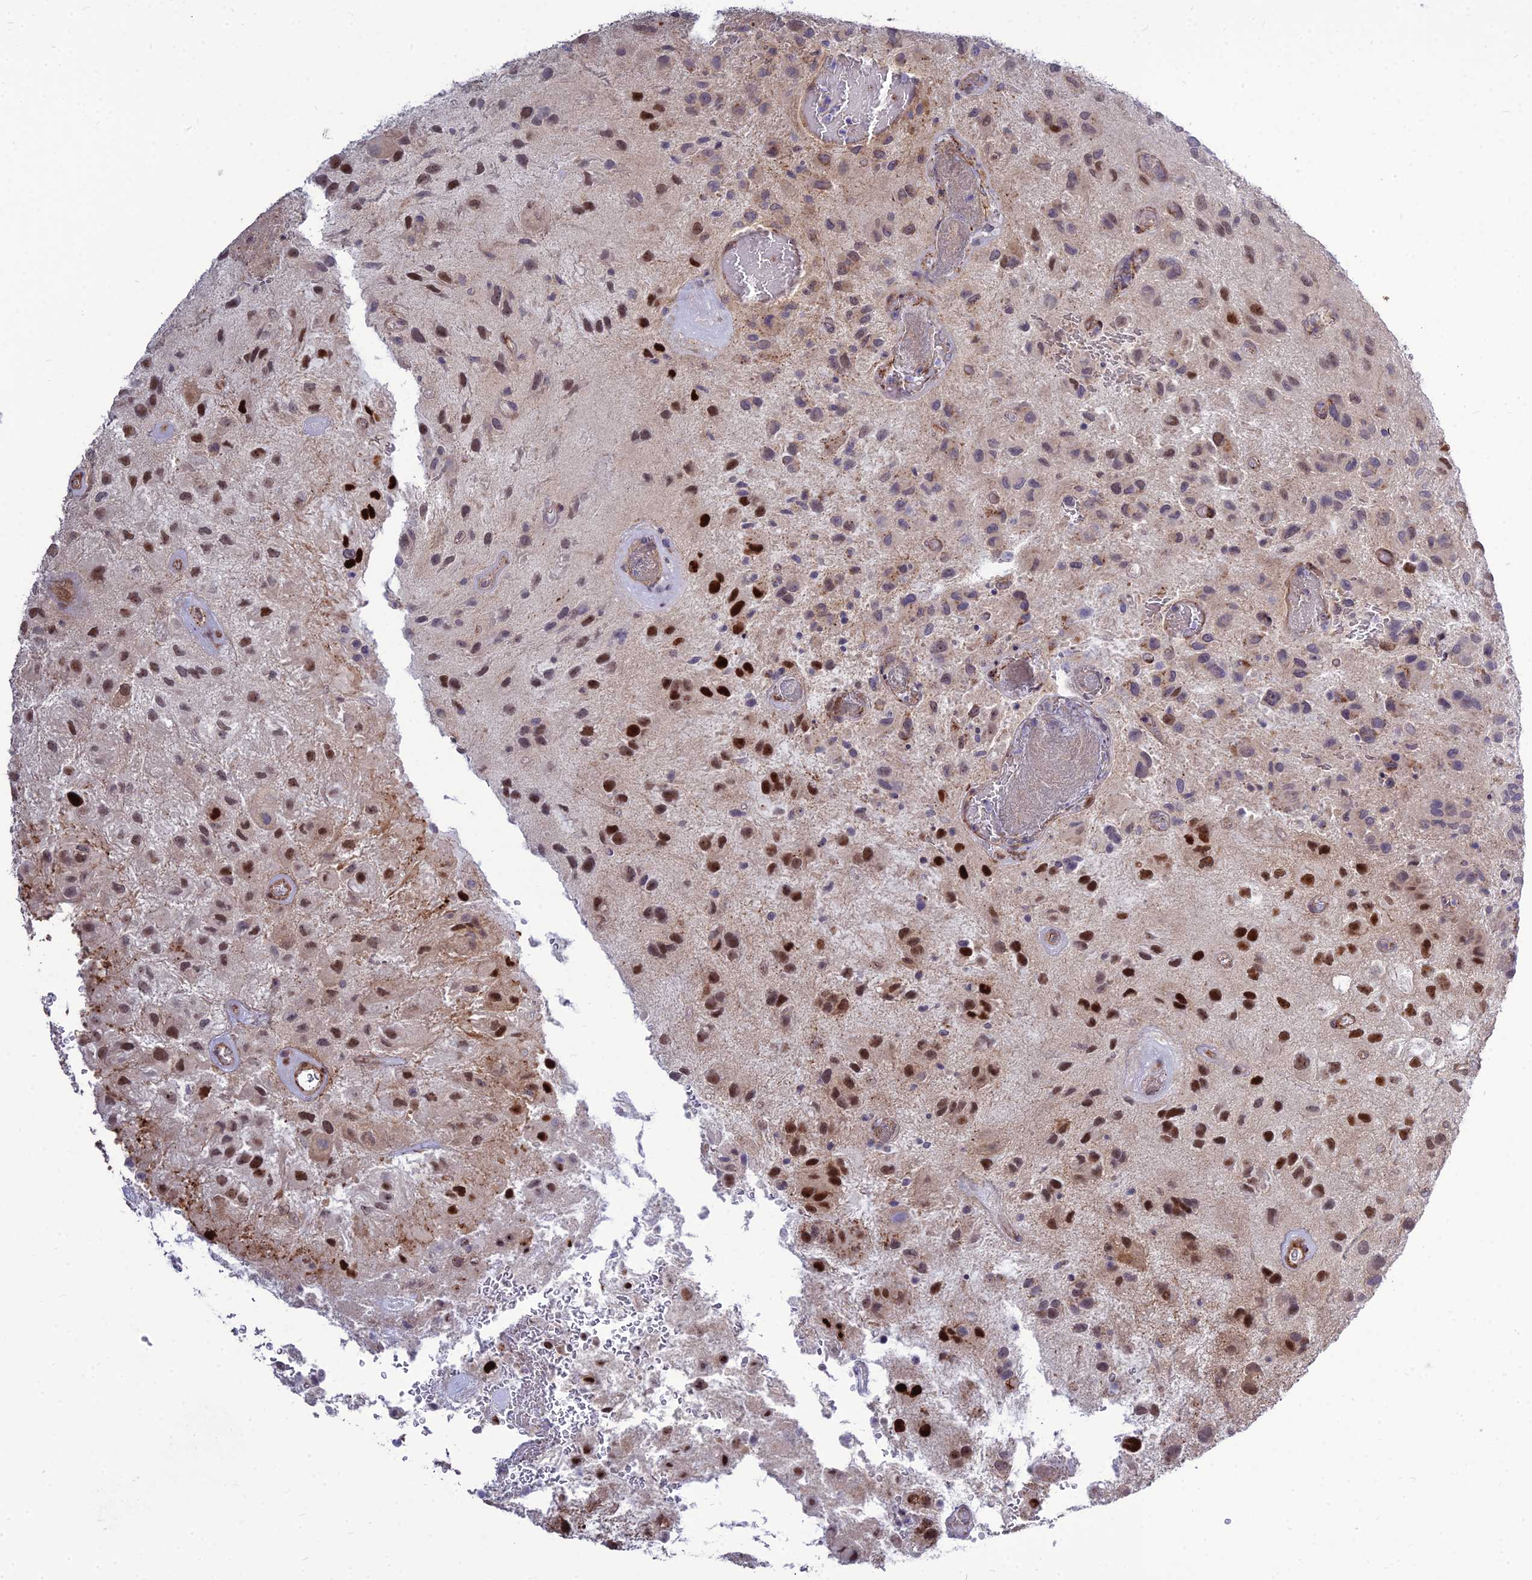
{"staining": {"intensity": "strong", "quantity": "25%-75%", "location": "nuclear"}, "tissue": "glioma", "cell_type": "Tumor cells", "image_type": "cancer", "snomed": [{"axis": "morphology", "description": "Glioma, malignant, Low grade"}, {"axis": "topography", "description": "Brain"}], "caption": "An IHC micrograph of neoplastic tissue is shown. Protein staining in brown shows strong nuclear positivity in glioma within tumor cells. (DAB (3,3'-diaminobenzidine) IHC with brightfield microscopy, high magnification).", "gene": "TSPYL2", "patient": {"sex": "male", "age": 66}}